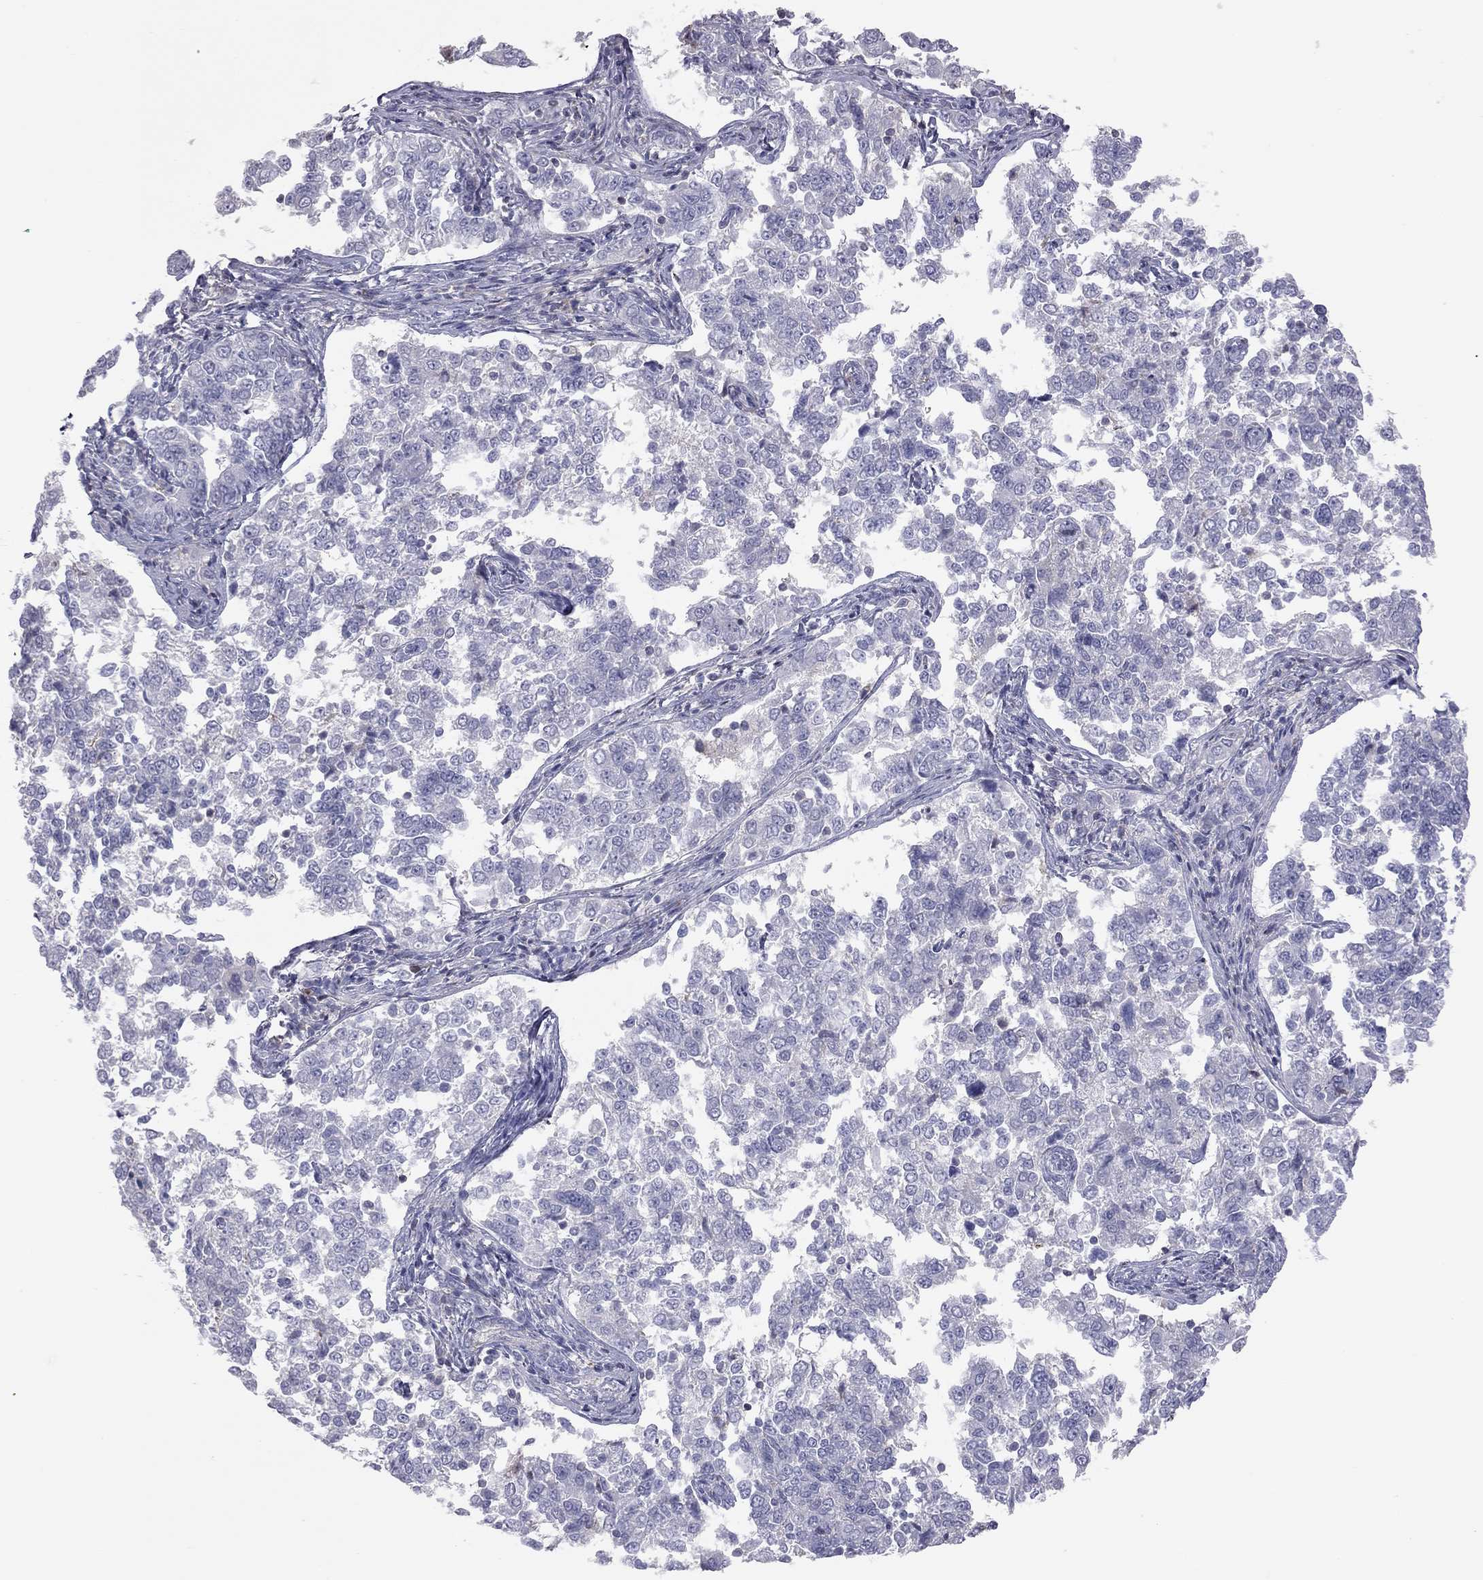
{"staining": {"intensity": "negative", "quantity": "none", "location": "none"}, "tissue": "endometrial cancer", "cell_type": "Tumor cells", "image_type": "cancer", "snomed": [{"axis": "morphology", "description": "Adenocarcinoma, NOS"}, {"axis": "topography", "description": "Endometrium"}], "caption": "An IHC image of endometrial adenocarcinoma is shown. There is no staining in tumor cells of endometrial adenocarcinoma.", "gene": "ADCYAP1", "patient": {"sex": "female", "age": 43}}